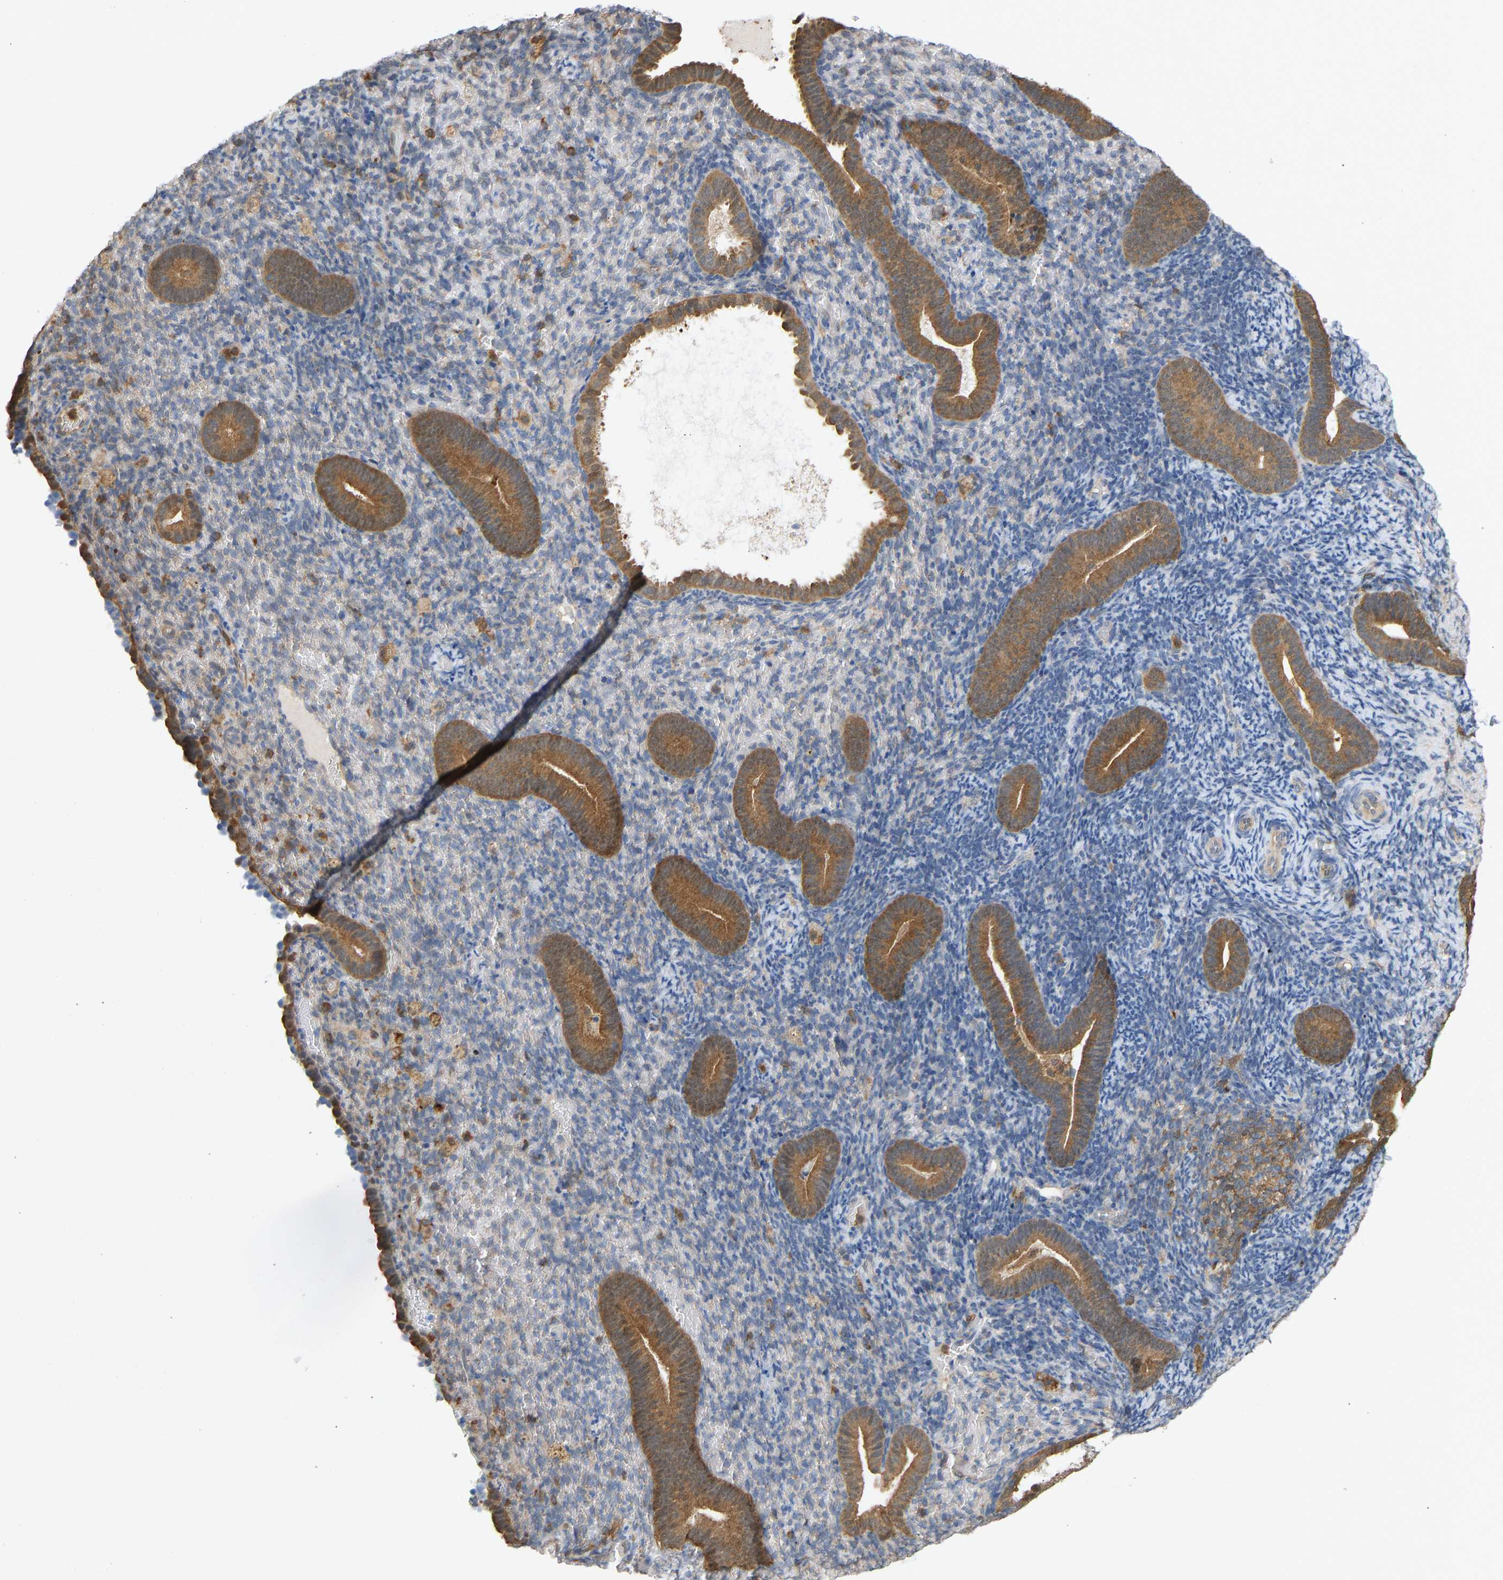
{"staining": {"intensity": "moderate", "quantity": "<25%", "location": "cytoplasmic/membranous"}, "tissue": "endometrium", "cell_type": "Cells in endometrial stroma", "image_type": "normal", "snomed": [{"axis": "morphology", "description": "Normal tissue, NOS"}, {"axis": "topography", "description": "Endometrium"}], "caption": "DAB immunohistochemical staining of normal human endometrium shows moderate cytoplasmic/membranous protein expression in approximately <25% of cells in endometrial stroma. (IHC, brightfield microscopy, high magnification).", "gene": "ENO1", "patient": {"sex": "female", "age": 51}}